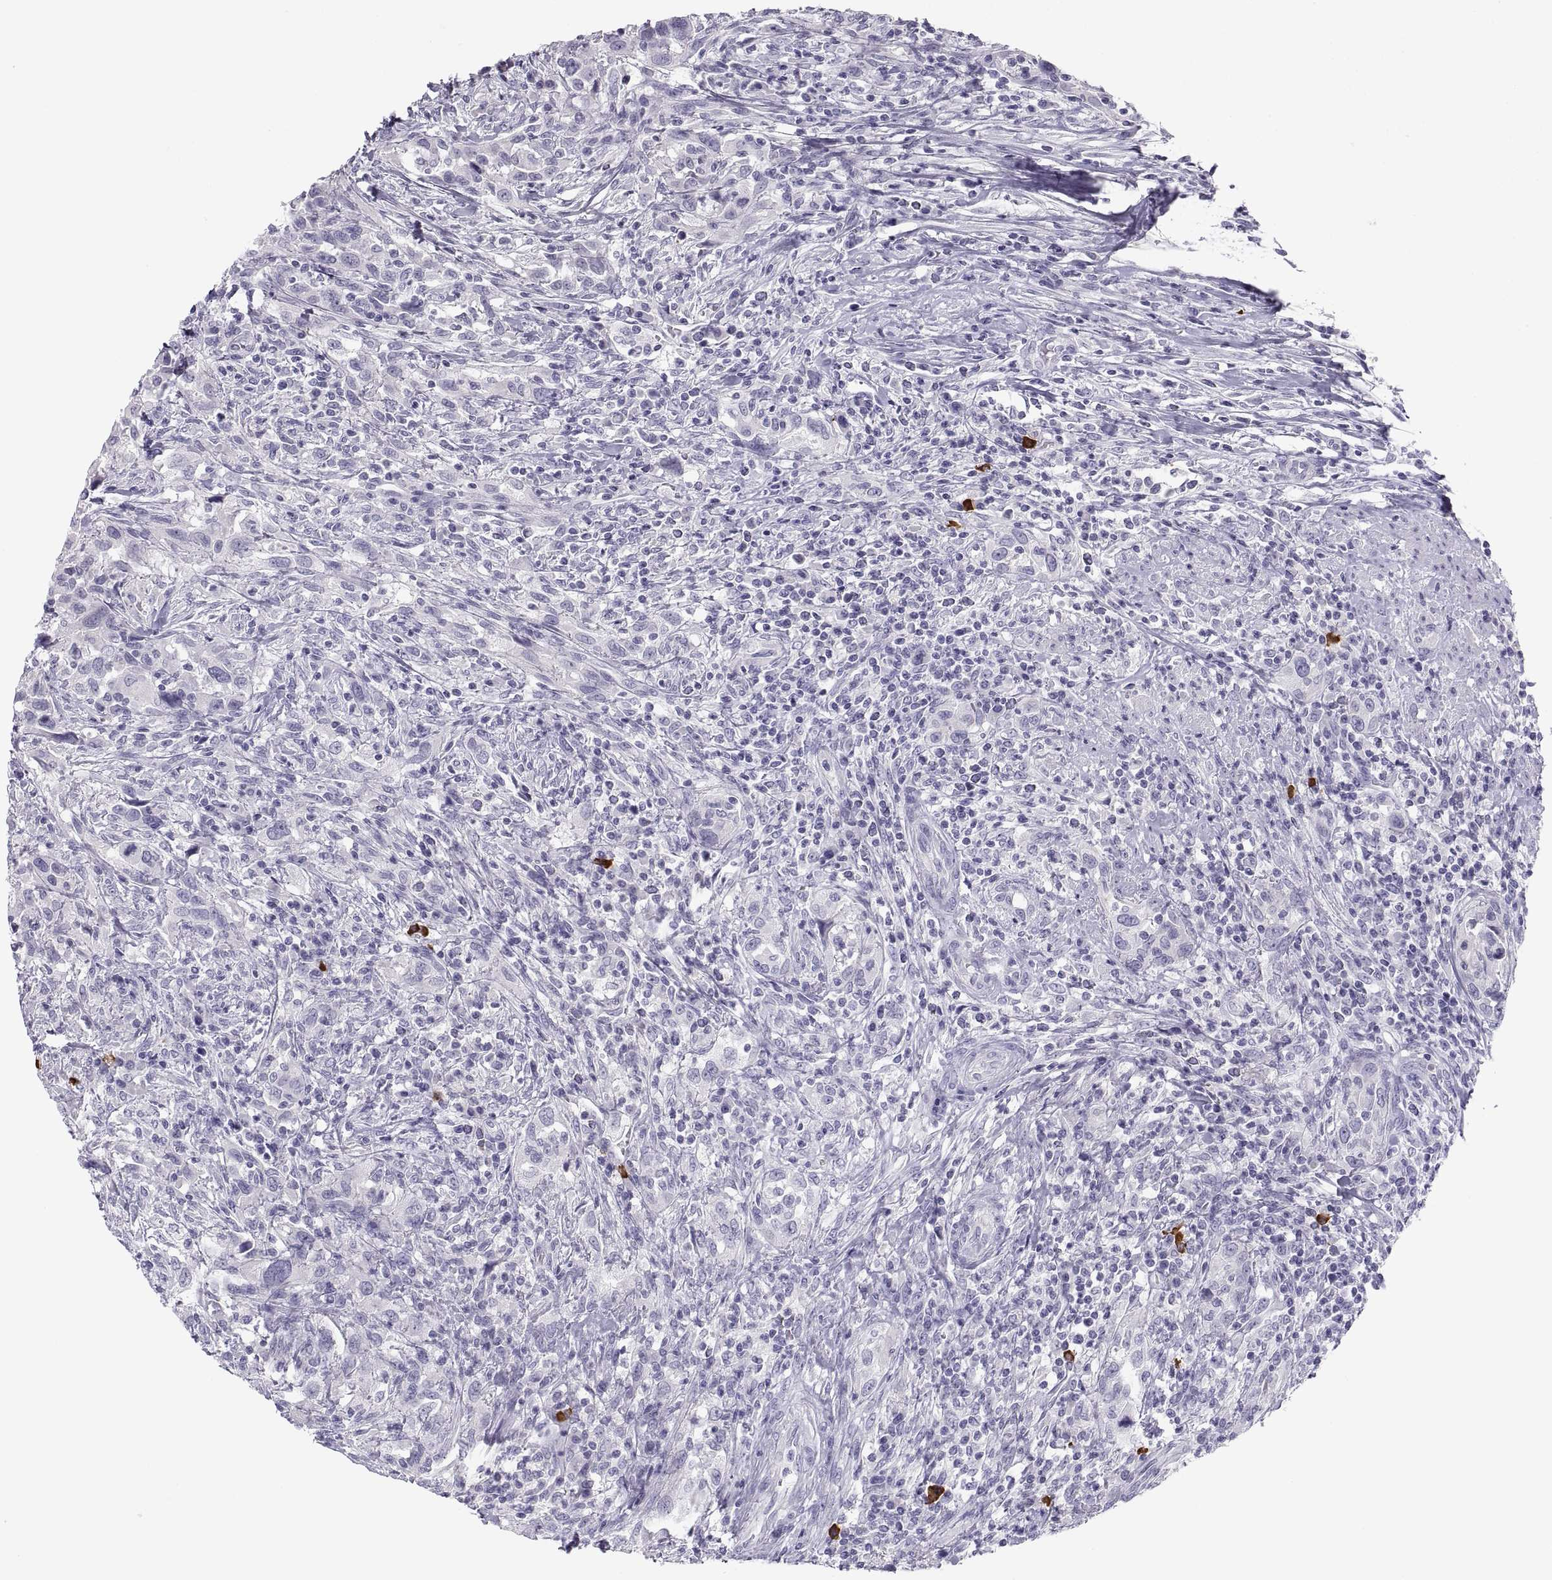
{"staining": {"intensity": "negative", "quantity": "none", "location": "none"}, "tissue": "urothelial cancer", "cell_type": "Tumor cells", "image_type": "cancer", "snomed": [{"axis": "morphology", "description": "Urothelial carcinoma, NOS"}, {"axis": "morphology", "description": "Urothelial carcinoma, High grade"}, {"axis": "topography", "description": "Urinary bladder"}], "caption": "The histopathology image reveals no significant staining in tumor cells of urothelial cancer.", "gene": "MAGEB2", "patient": {"sex": "female", "age": 64}}